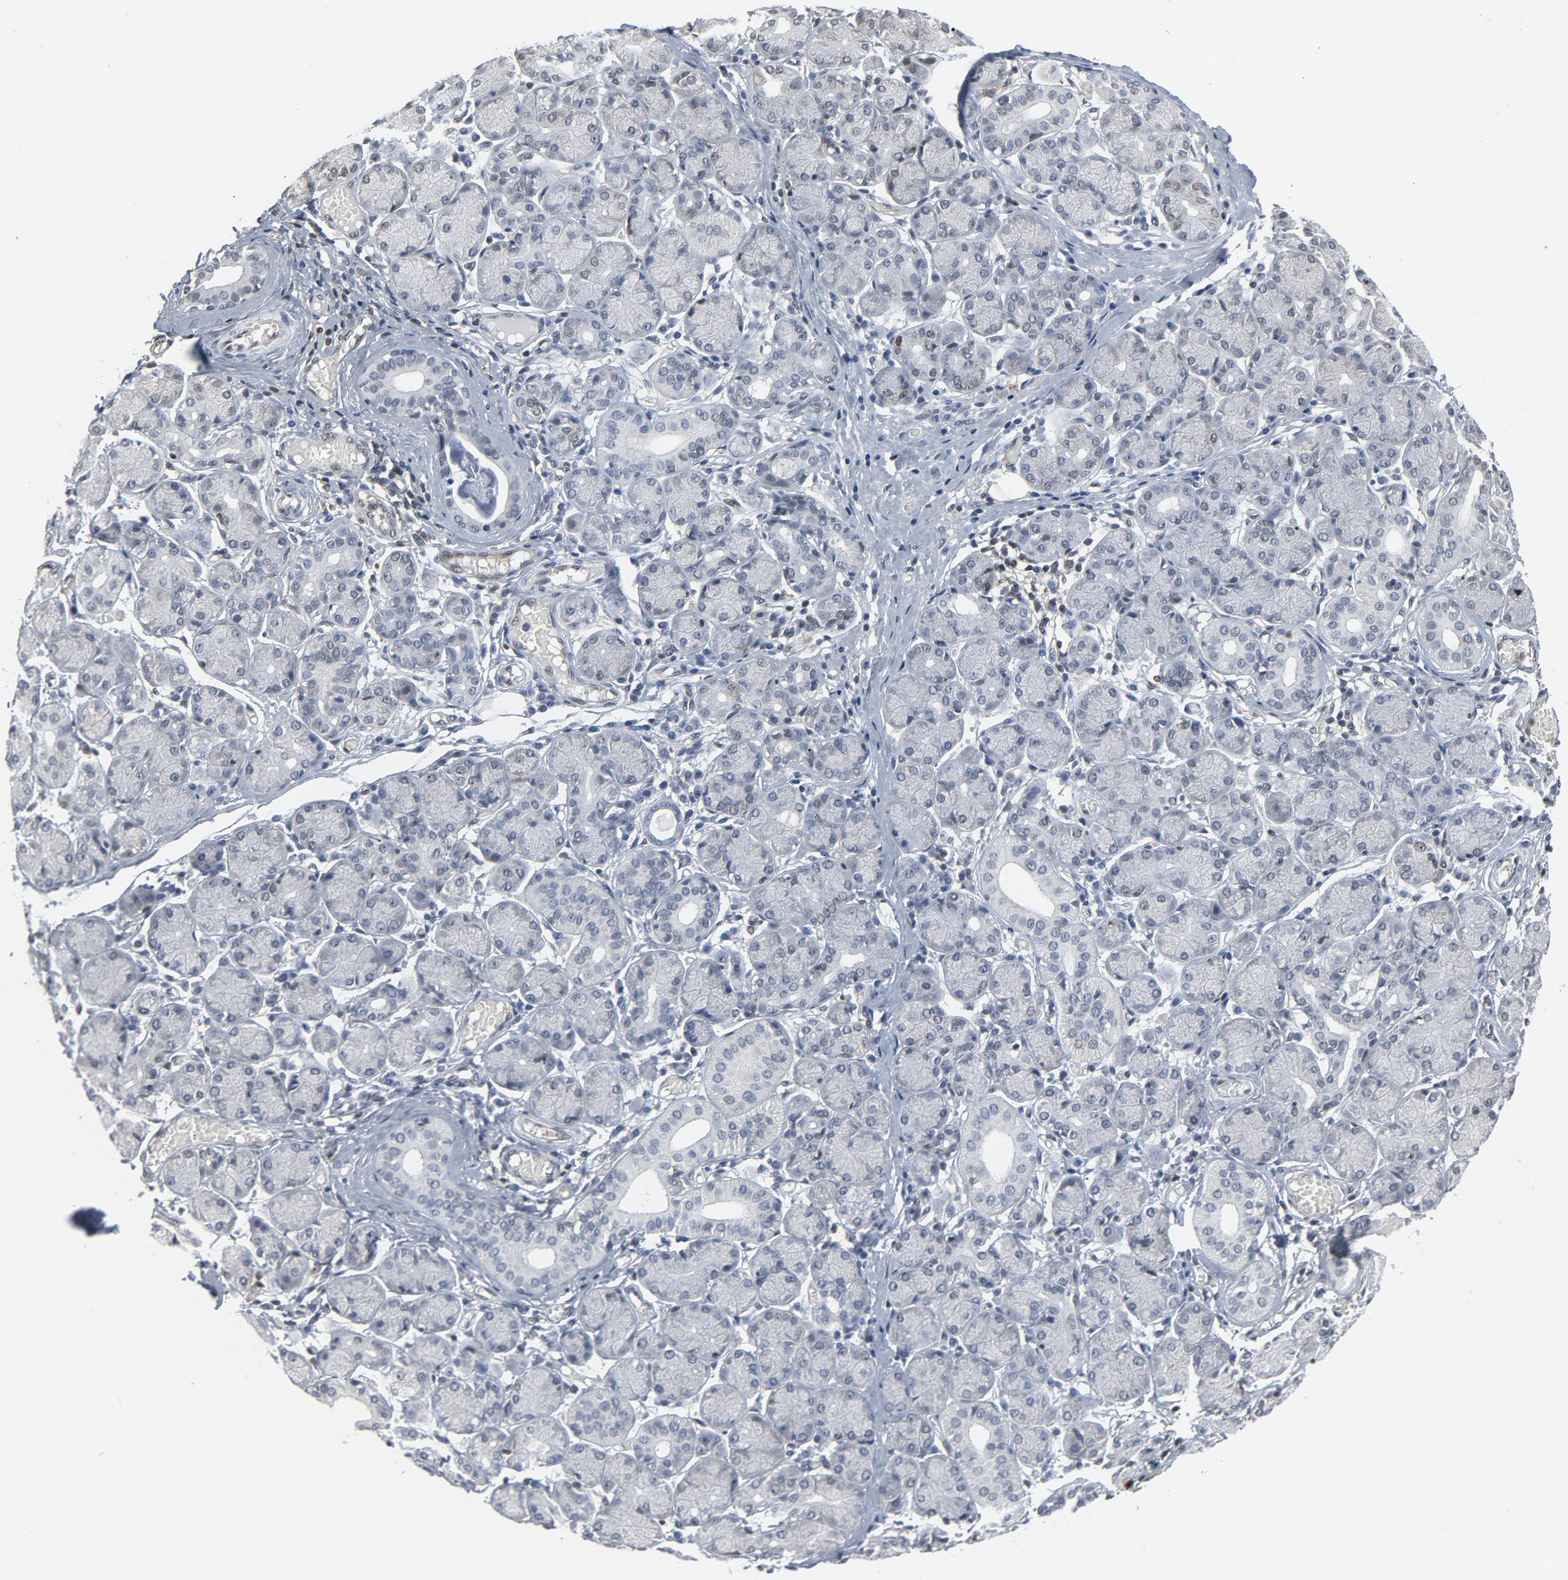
{"staining": {"intensity": "negative", "quantity": "none", "location": "none"}, "tissue": "salivary gland", "cell_type": "Glandular cells", "image_type": "normal", "snomed": [{"axis": "morphology", "description": "Normal tissue, NOS"}, {"axis": "topography", "description": "Salivary gland"}], "caption": "A micrograph of human salivary gland is negative for staining in glandular cells. Nuclei are stained in blue.", "gene": "STAT5A", "patient": {"sex": "female", "age": 24}}